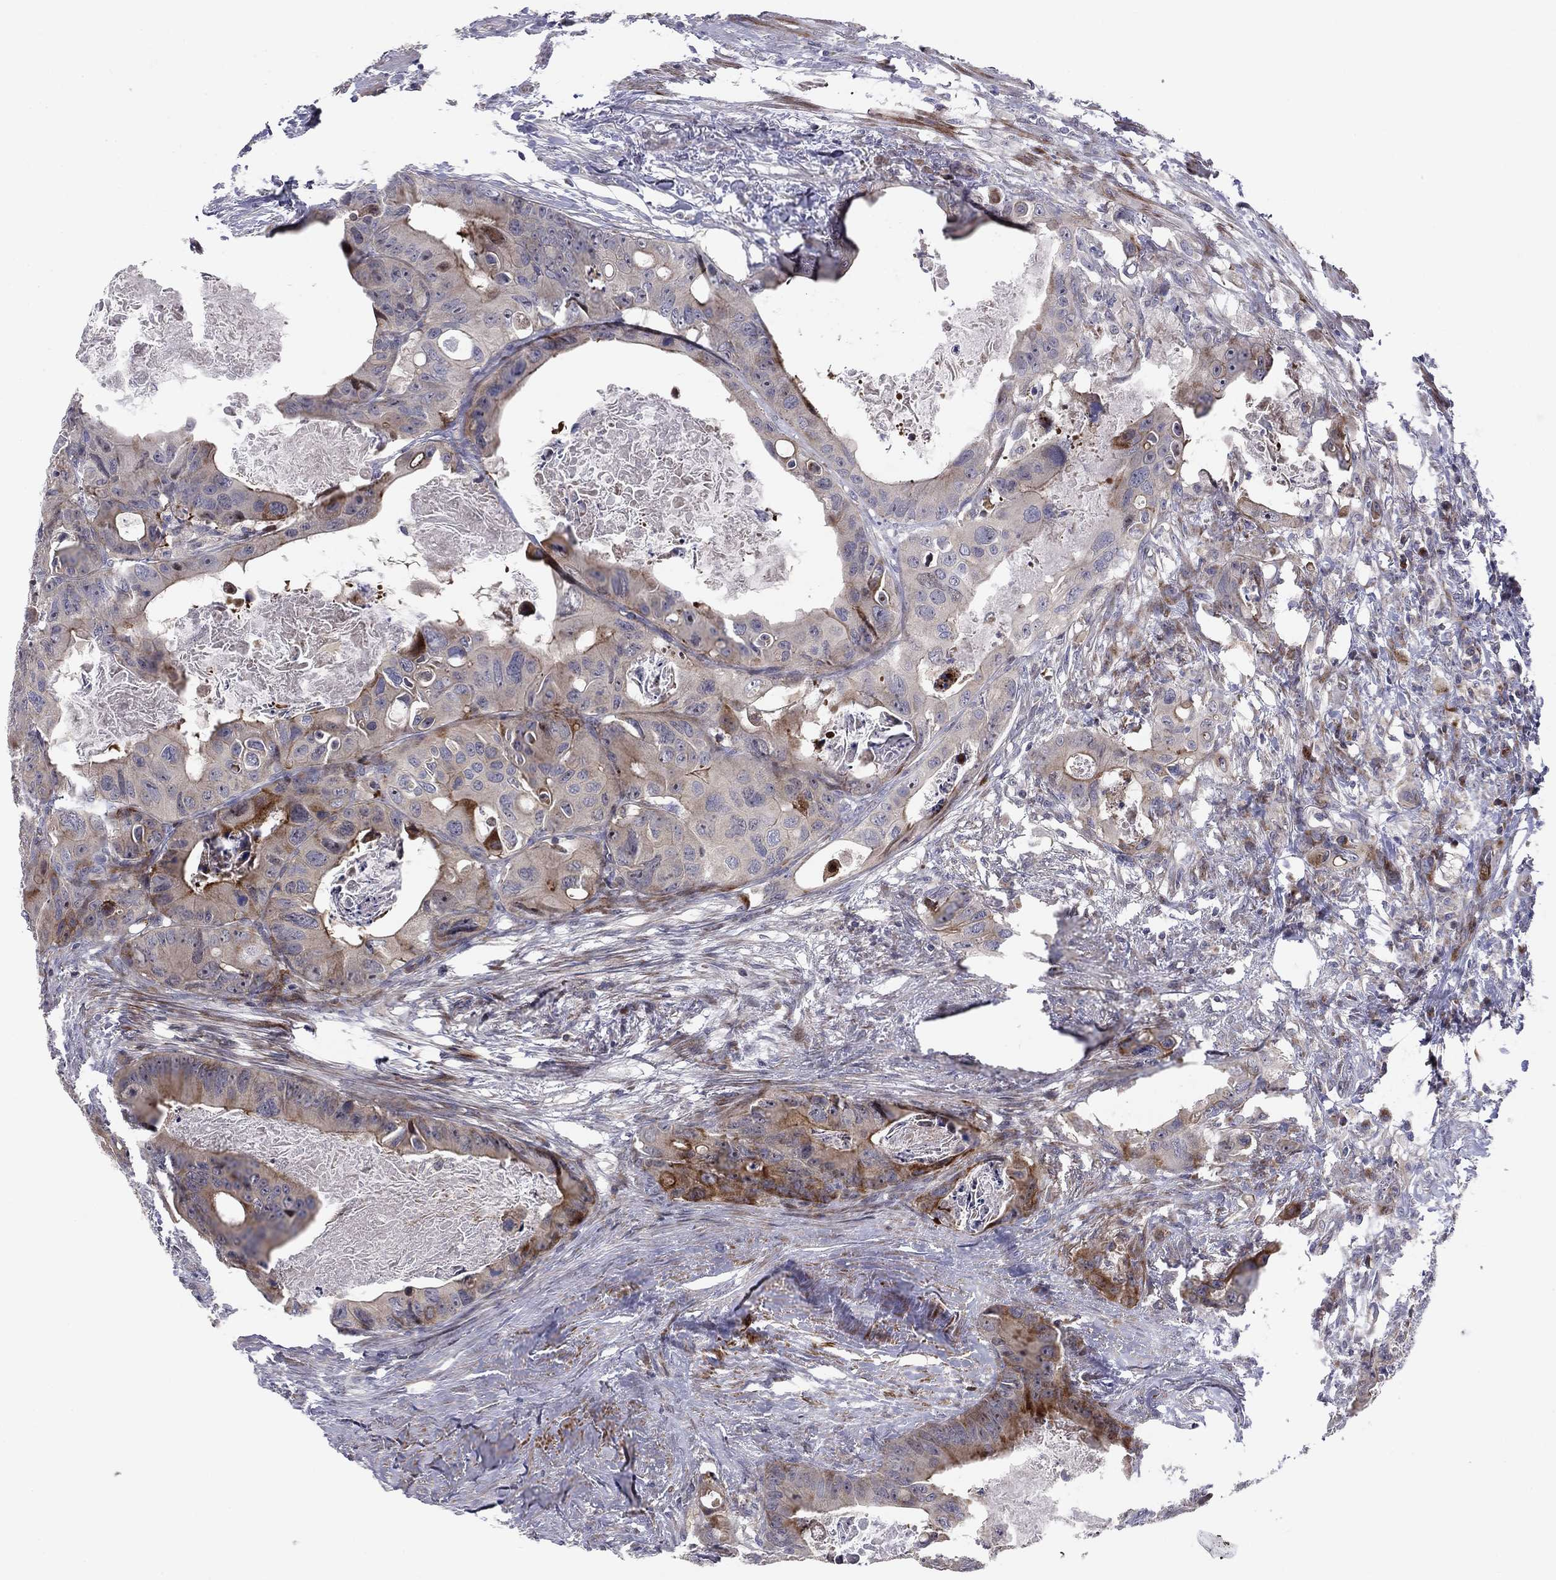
{"staining": {"intensity": "strong", "quantity": "<25%", "location": "cytoplasmic/membranous"}, "tissue": "colorectal cancer", "cell_type": "Tumor cells", "image_type": "cancer", "snomed": [{"axis": "morphology", "description": "Adenocarcinoma, NOS"}, {"axis": "topography", "description": "Rectum"}], "caption": "This is a micrograph of IHC staining of colorectal cancer (adenocarcinoma), which shows strong expression in the cytoplasmic/membranous of tumor cells.", "gene": "MIOS", "patient": {"sex": "male", "age": 64}}